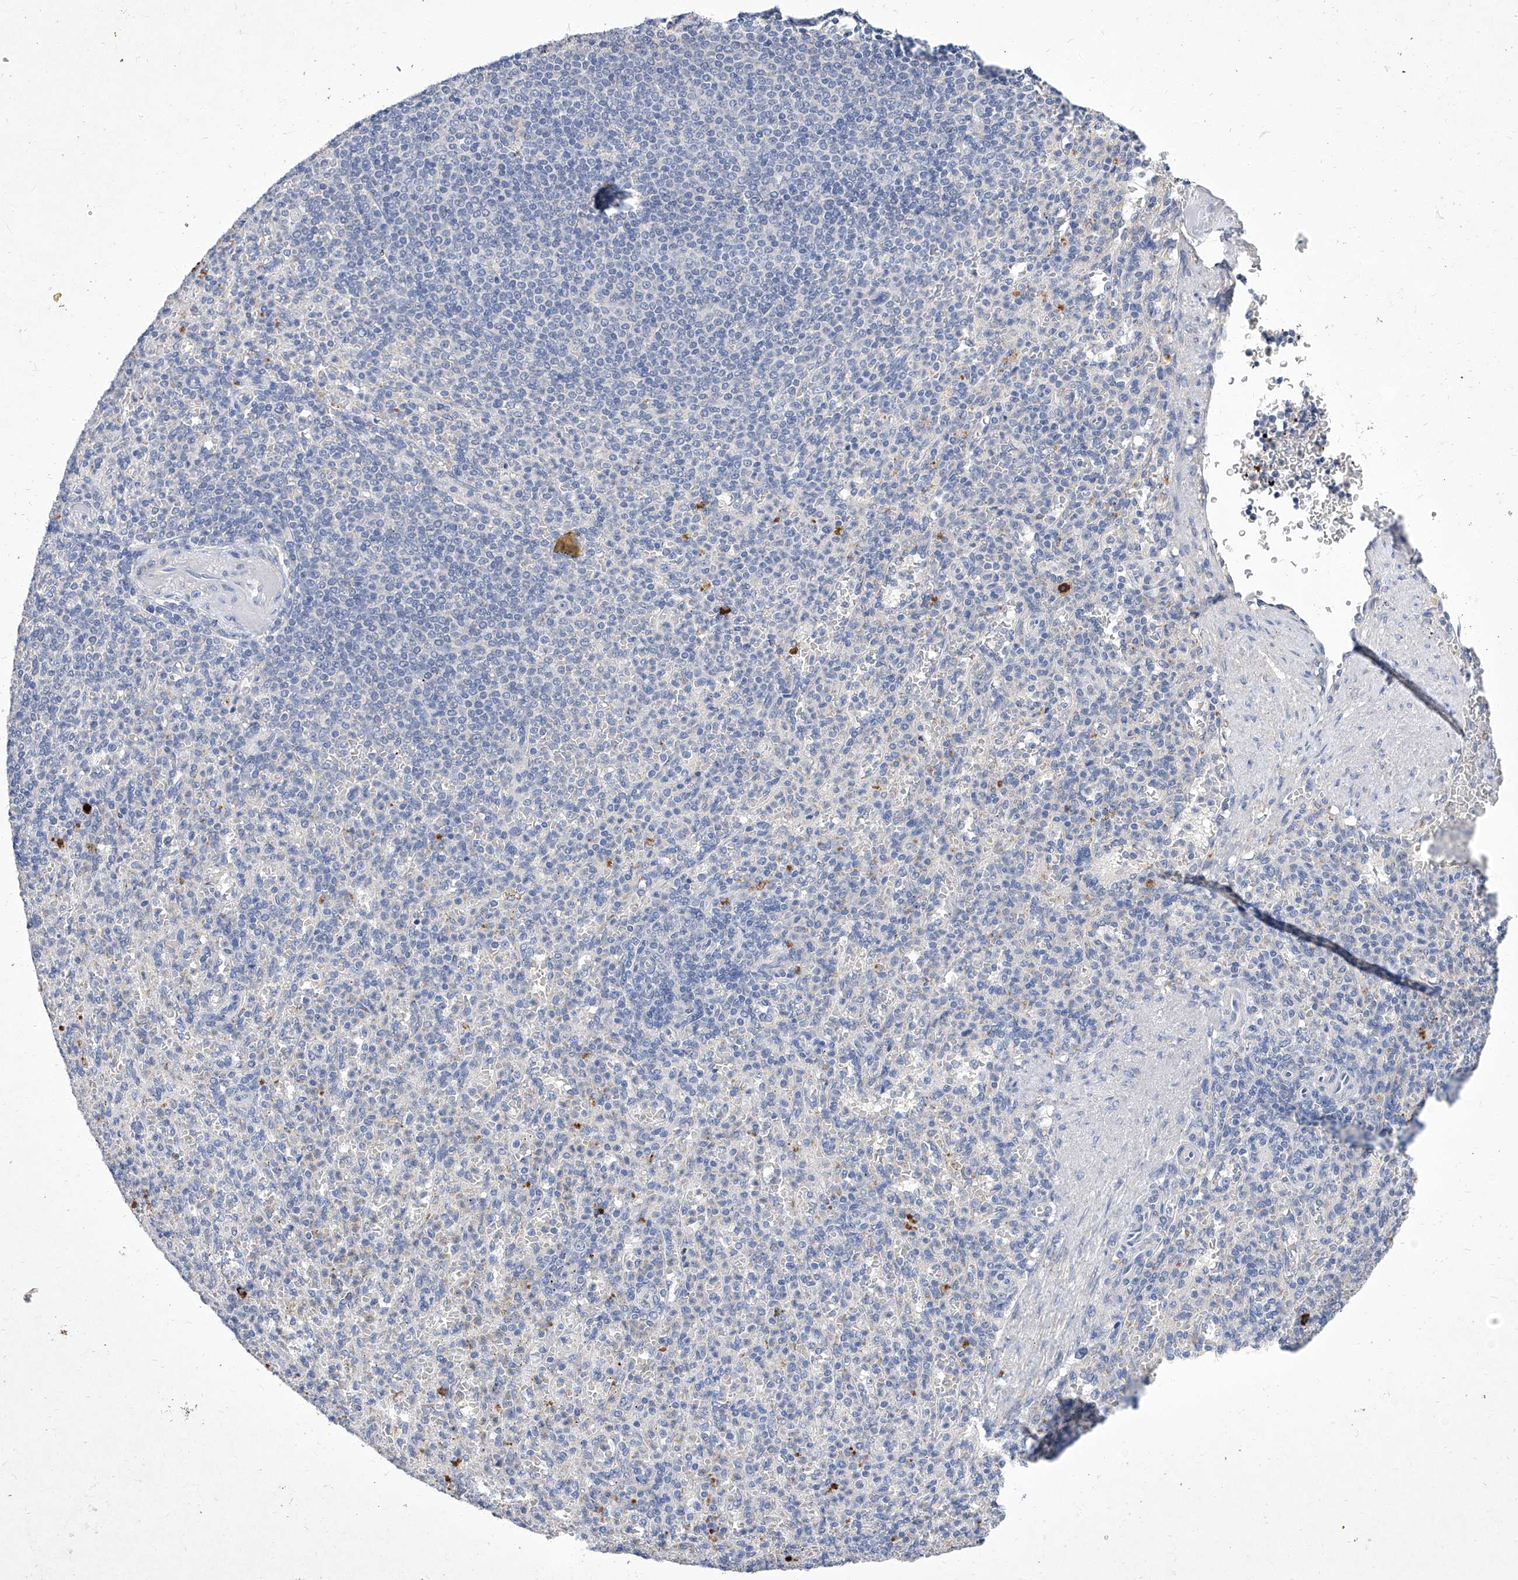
{"staining": {"intensity": "negative", "quantity": "none", "location": "none"}, "tissue": "spleen", "cell_type": "Cells in red pulp", "image_type": "normal", "snomed": [{"axis": "morphology", "description": "Normal tissue, NOS"}, {"axis": "topography", "description": "Spleen"}], "caption": "DAB immunohistochemical staining of normal human spleen displays no significant positivity in cells in red pulp. Brightfield microscopy of immunohistochemistry stained with DAB (3,3'-diaminobenzidine) (brown) and hematoxylin (blue), captured at high magnification.", "gene": "IFNL2", "patient": {"sex": "female", "age": 74}}